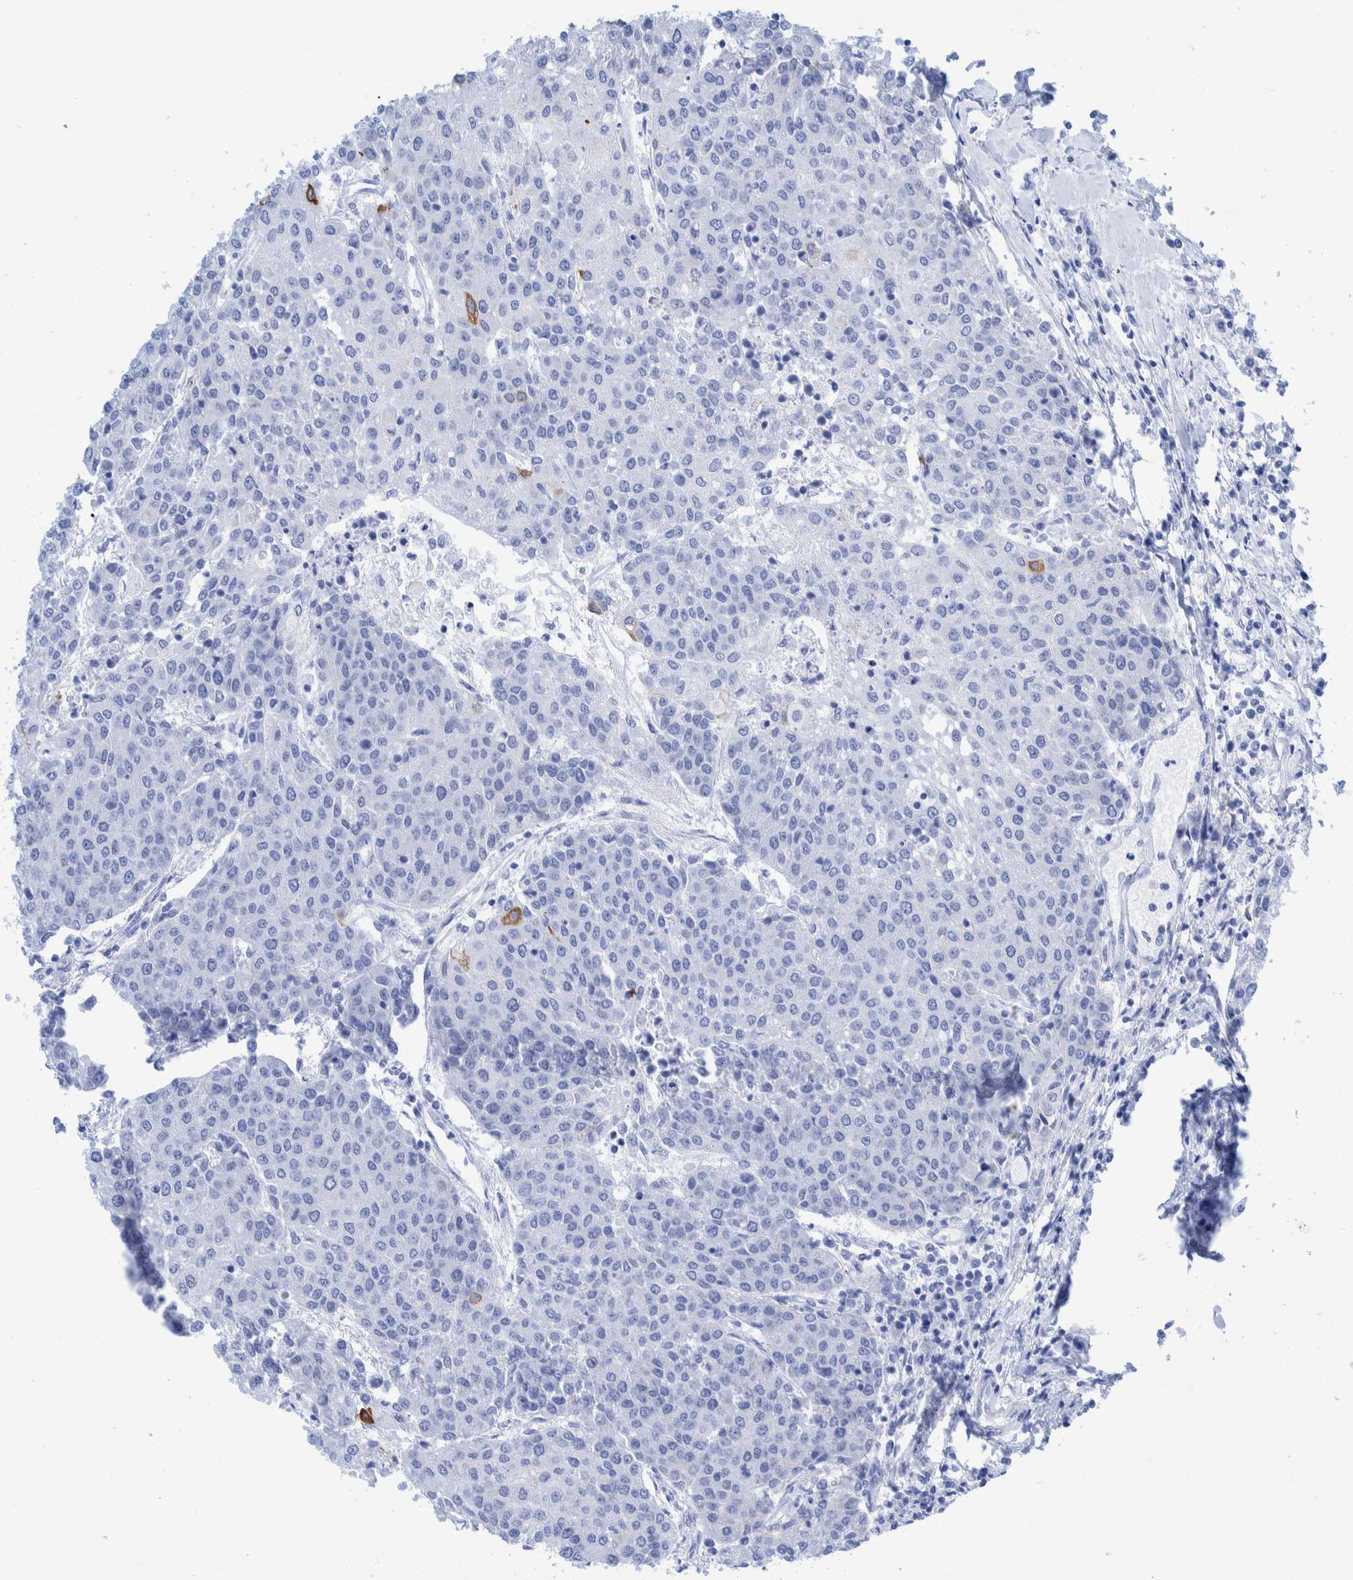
{"staining": {"intensity": "negative", "quantity": "none", "location": "none"}, "tissue": "urothelial cancer", "cell_type": "Tumor cells", "image_type": "cancer", "snomed": [{"axis": "morphology", "description": "Urothelial carcinoma, High grade"}, {"axis": "topography", "description": "Urinary bladder"}], "caption": "Tumor cells are negative for brown protein staining in urothelial cancer. (DAB (3,3'-diaminobenzidine) immunohistochemistry (IHC) with hematoxylin counter stain).", "gene": "KRT14", "patient": {"sex": "female", "age": 85}}